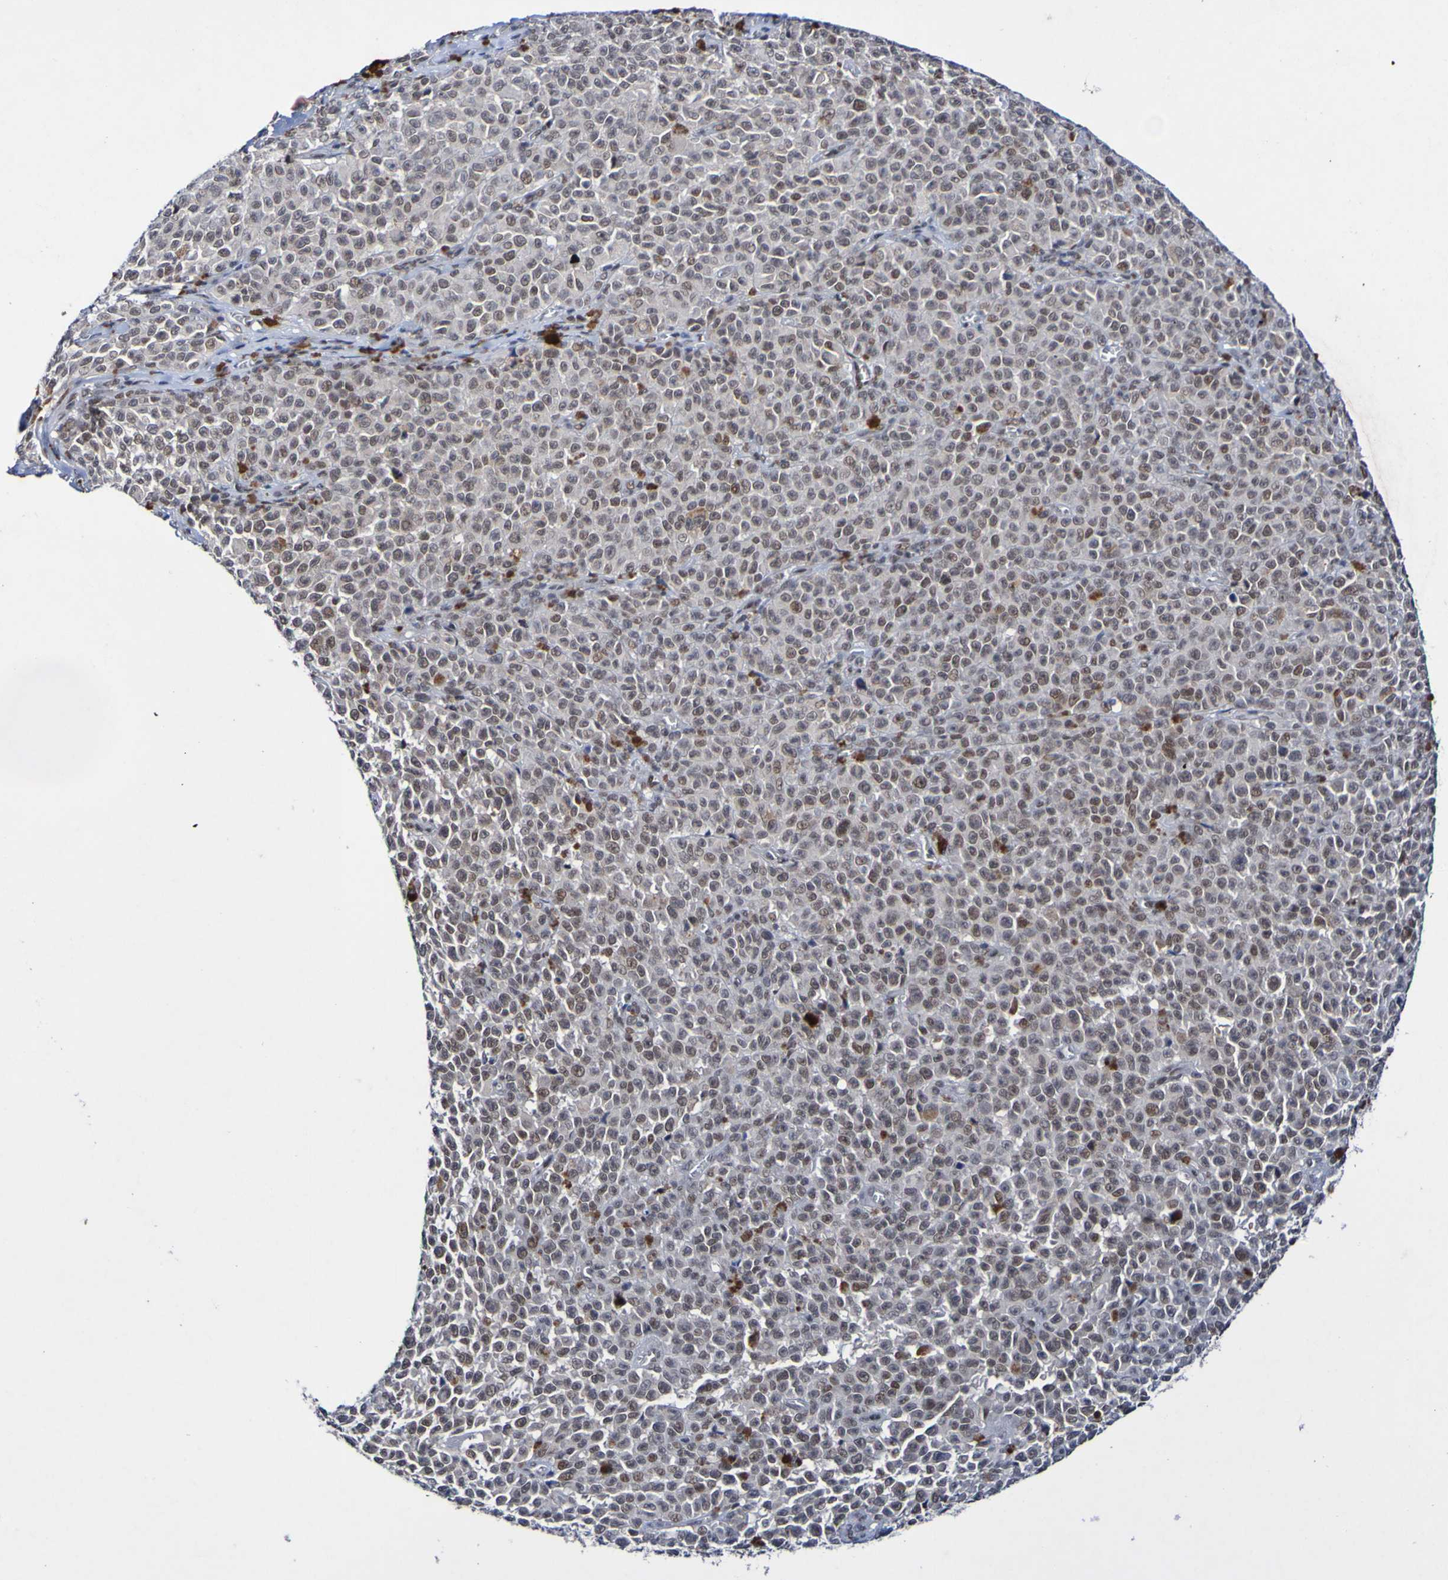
{"staining": {"intensity": "moderate", "quantity": "25%-75%", "location": "nuclear"}, "tissue": "melanoma", "cell_type": "Tumor cells", "image_type": "cancer", "snomed": [{"axis": "morphology", "description": "Malignant melanoma, NOS"}, {"axis": "topography", "description": "Skin"}], "caption": "Approximately 25%-75% of tumor cells in human malignant melanoma exhibit moderate nuclear protein expression as visualized by brown immunohistochemical staining.", "gene": "PCGF1", "patient": {"sex": "female", "age": 82}}